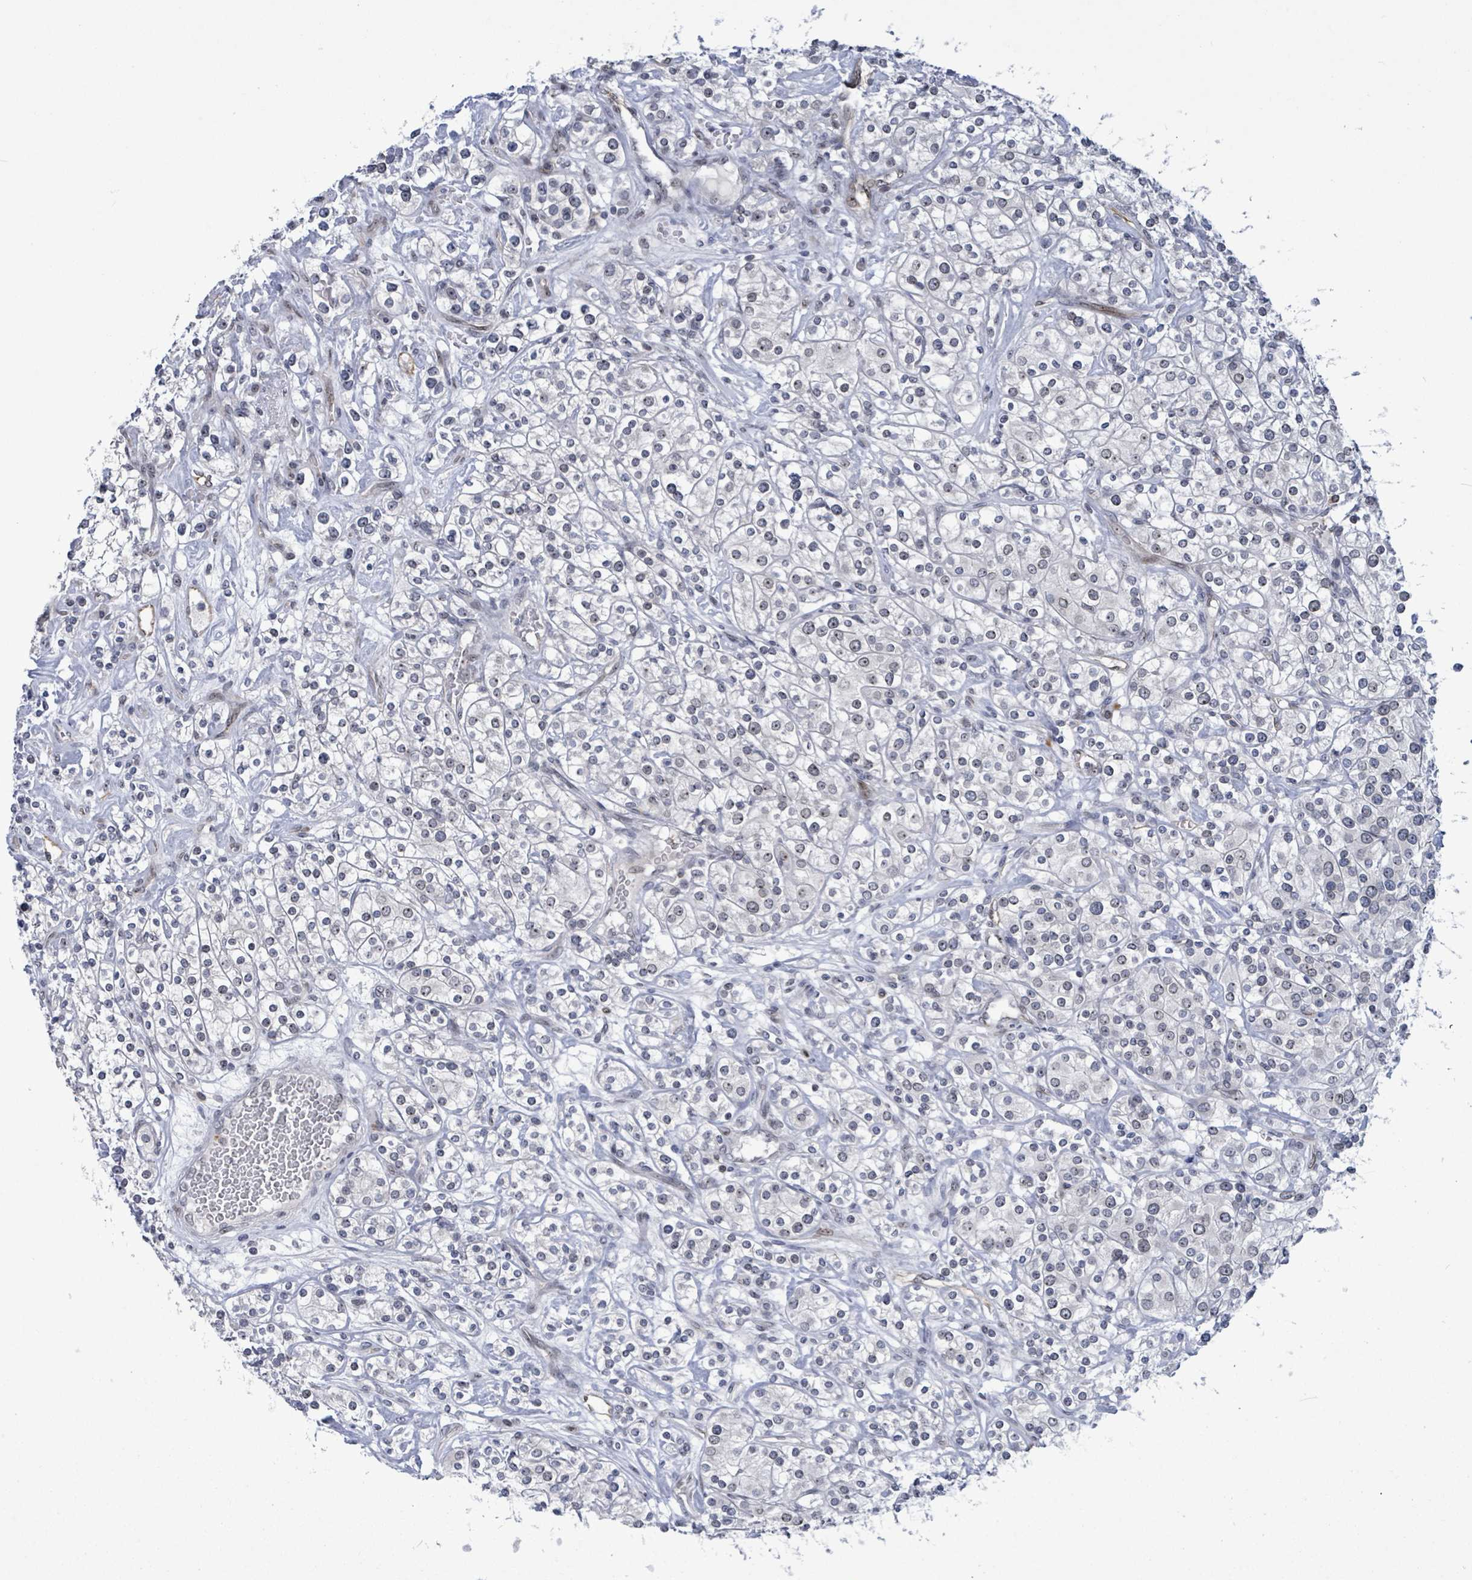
{"staining": {"intensity": "weak", "quantity": "<25%", "location": "nuclear"}, "tissue": "renal cancer", "cell_type": "Tumor cells", "image_type": "cancer", "snomed": [{"axis": "morphology", "description": "Adenocarcinoma, NOS"}, {"axis": "topography", "description": "Kidney"}], "caption": "The micrograph displays no staining of tumor cells in renal cancer. (DAB (3,3'-diaminobenzidine) immunohistochemistry (IHC) with hematoxylin counter stain).", "gene": "RRN3", "patient": {"sex": "male", "age": 77}}